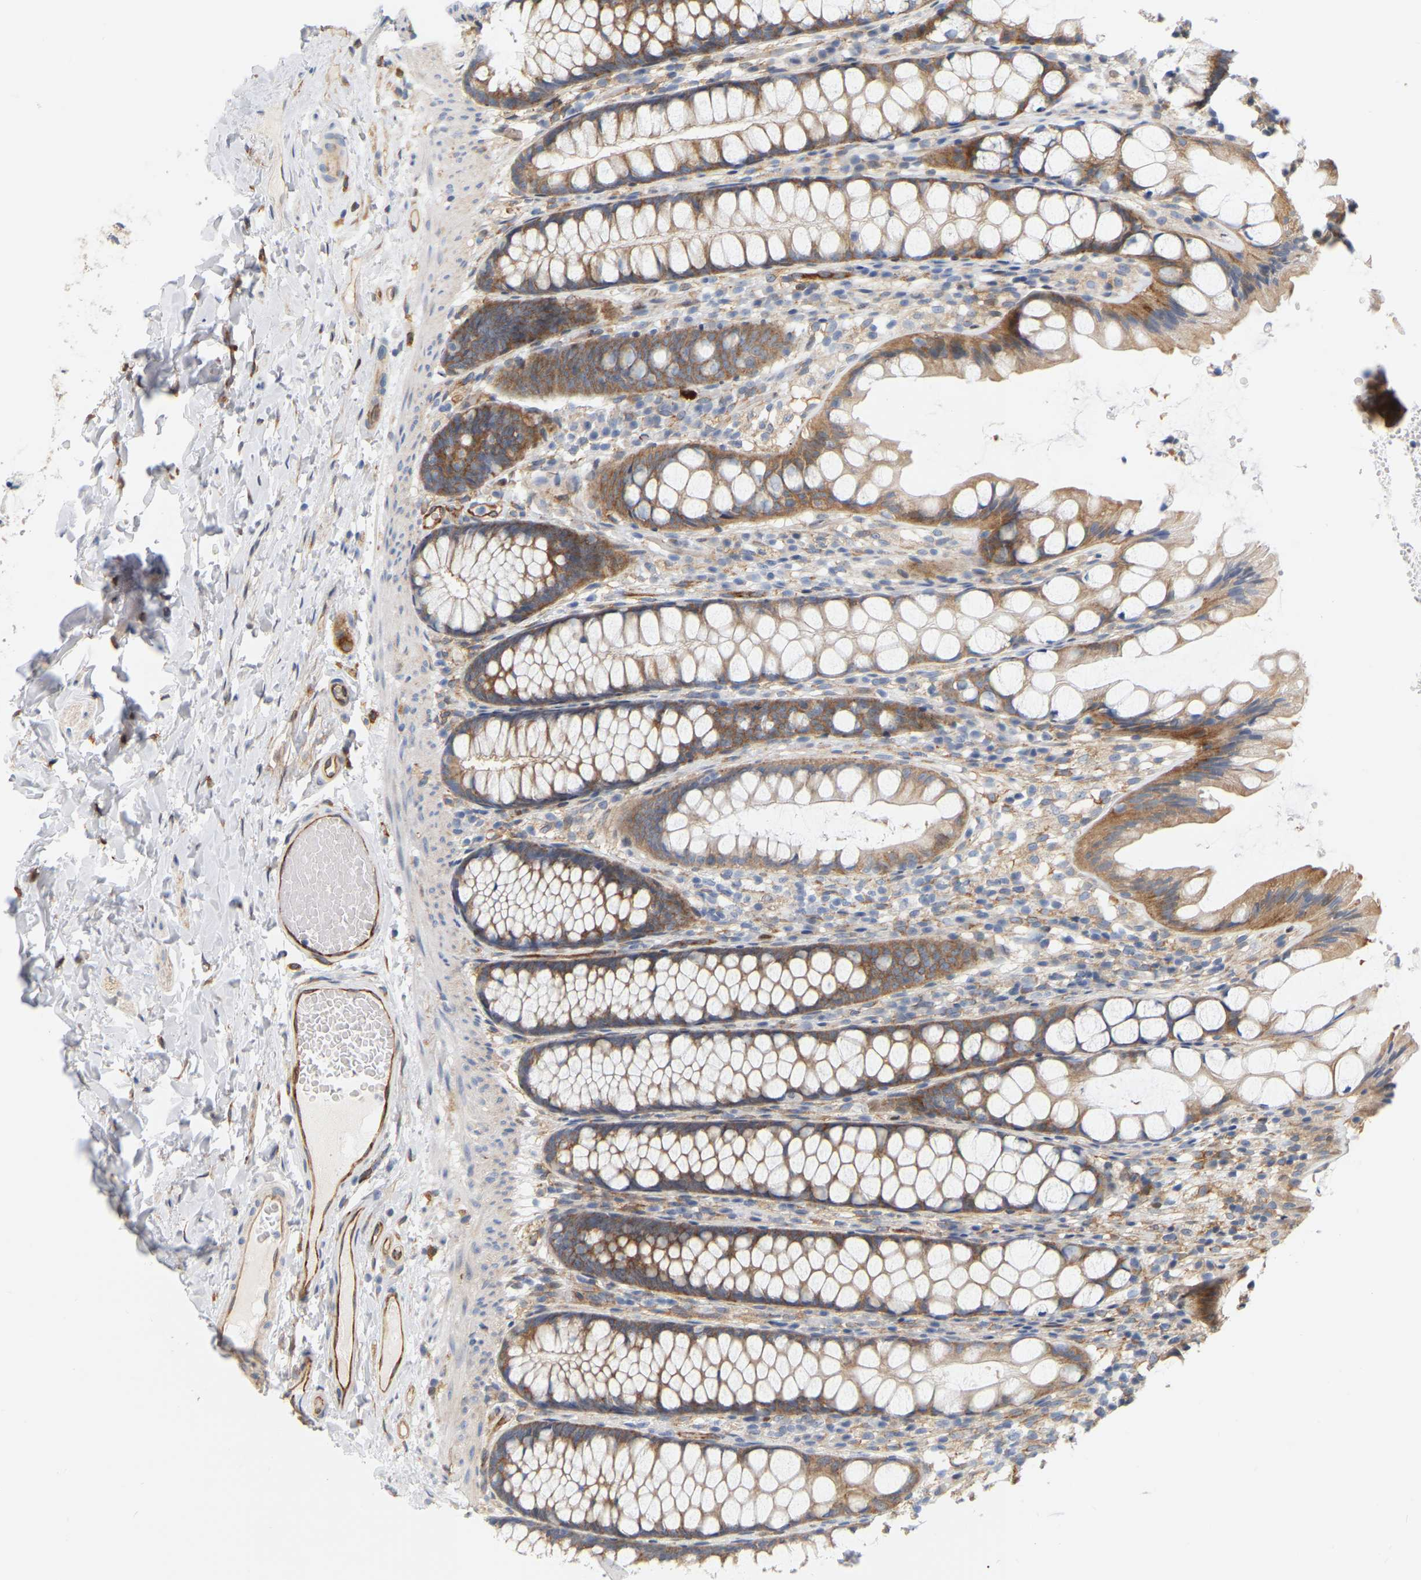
{"staining": {"intensity": "moderate", "quantity": ">75%", "location": "cytoplasmic/membranous"}, "tissue": "colon", "cell_type": "Endothelial cells", "image_type": "normal", "snomed": [{"axis": "morphology", "description": "Normal tissue, NOS"}, {"axis": "topography", "description": "Colon"}], "caption": "This histopathology image shows IHC staining of benign colon, with medium moderate cytoplasmic/membranous positivity in about >75% of endothelial cells.", "gene": "RAPH1", "patient": {"sex": "male", "age": 47}}